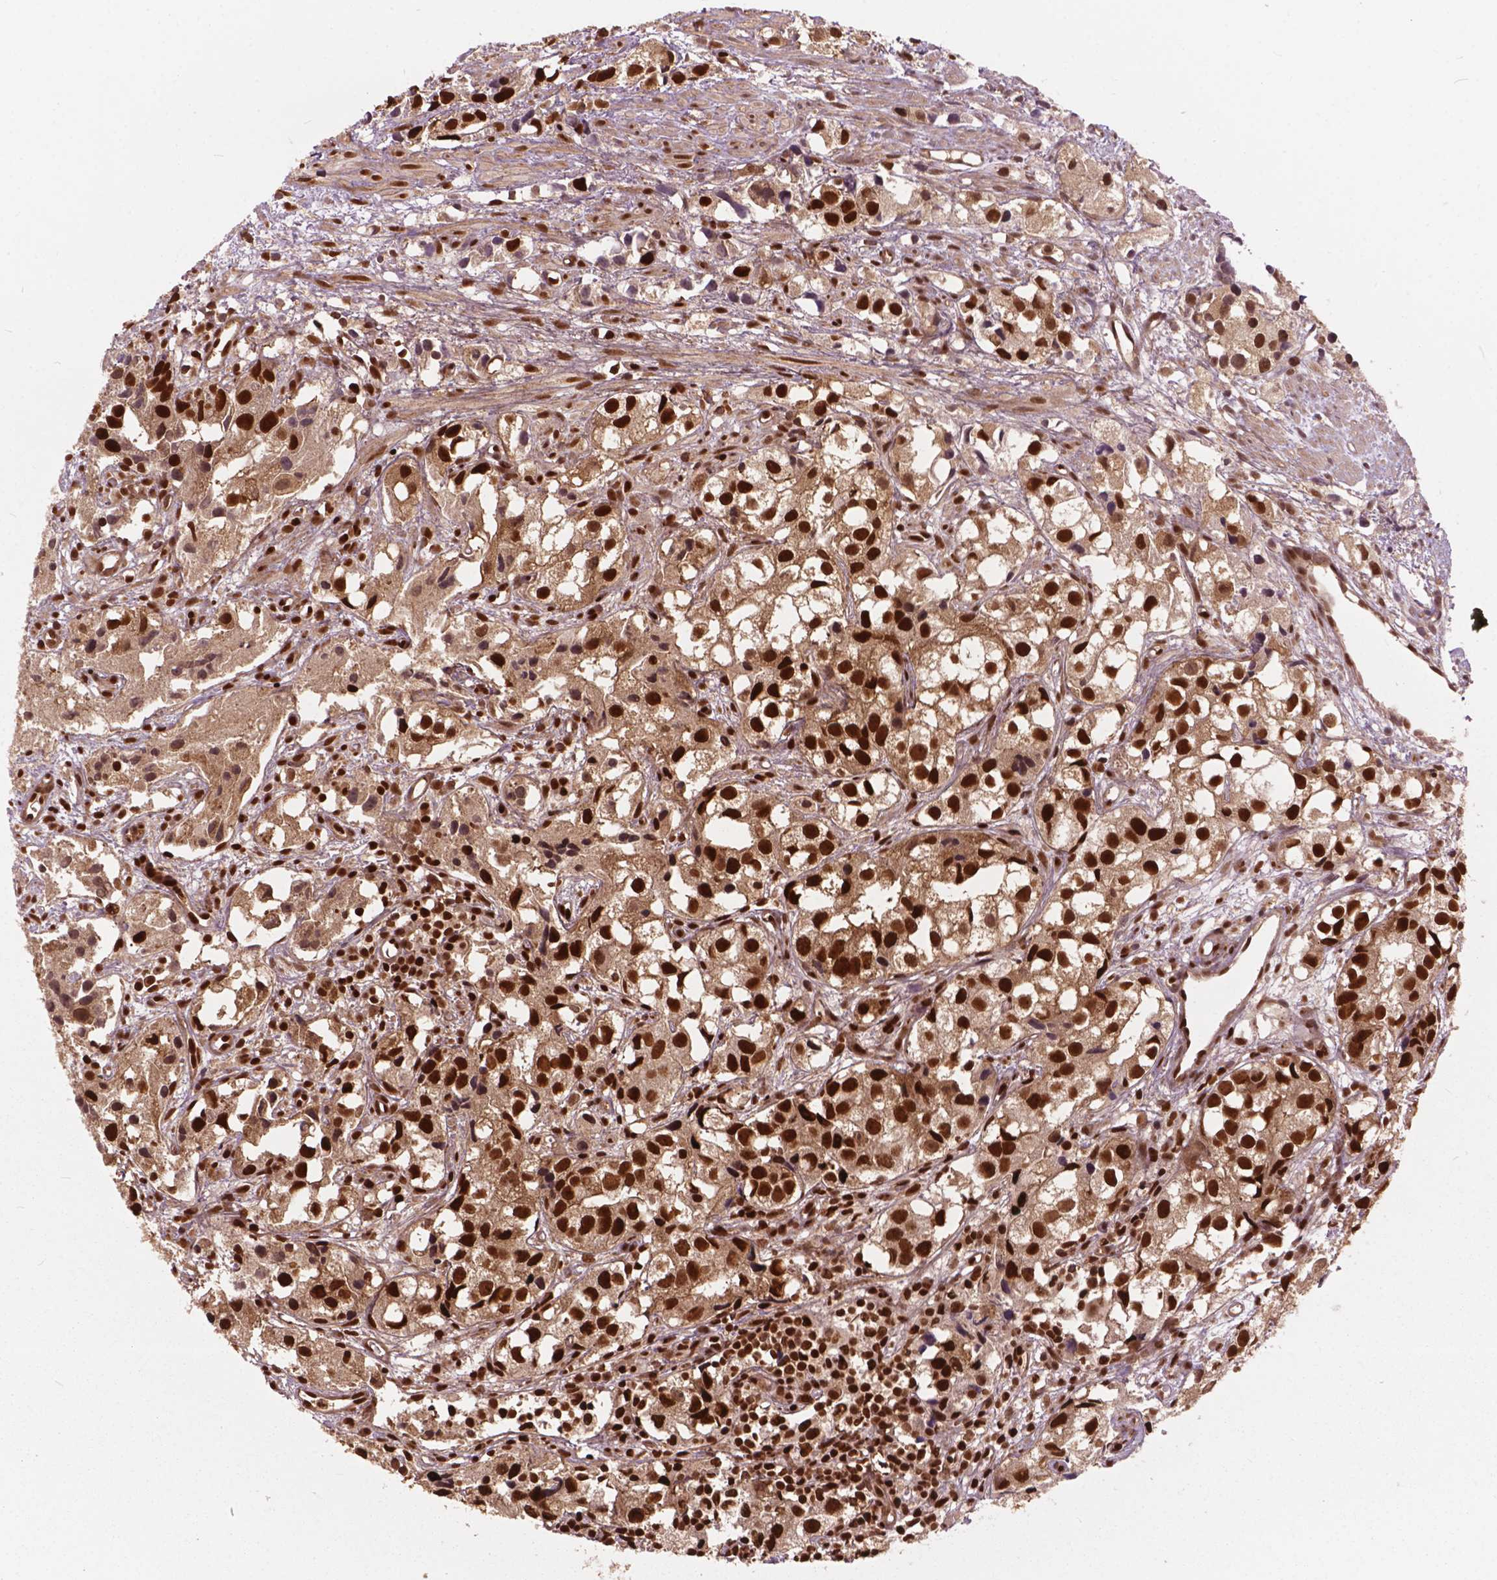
{"staining": {"intensity": "strong", "quantity": ">75%", "location": "nuclear"}, "tissue": "prostate cancer", "cell_type": "Tumor cells", "image_type": "cancer", "snomed": [{"axis": "morphology", "description": "Adenocarcinoma, High grade"}, {"axis": "topography", "description": "Prostate"}], "caption": "An immunohistochemistry (IHC) image of neoplastic tissue is shown. Protein staining in brown highlights strong nuclear positivity in prostate cancer (high-grade adenocarcinoma) within tumor cells.", "gene": "ANP32B", "patient": {"sex": "male", "age": 68}}